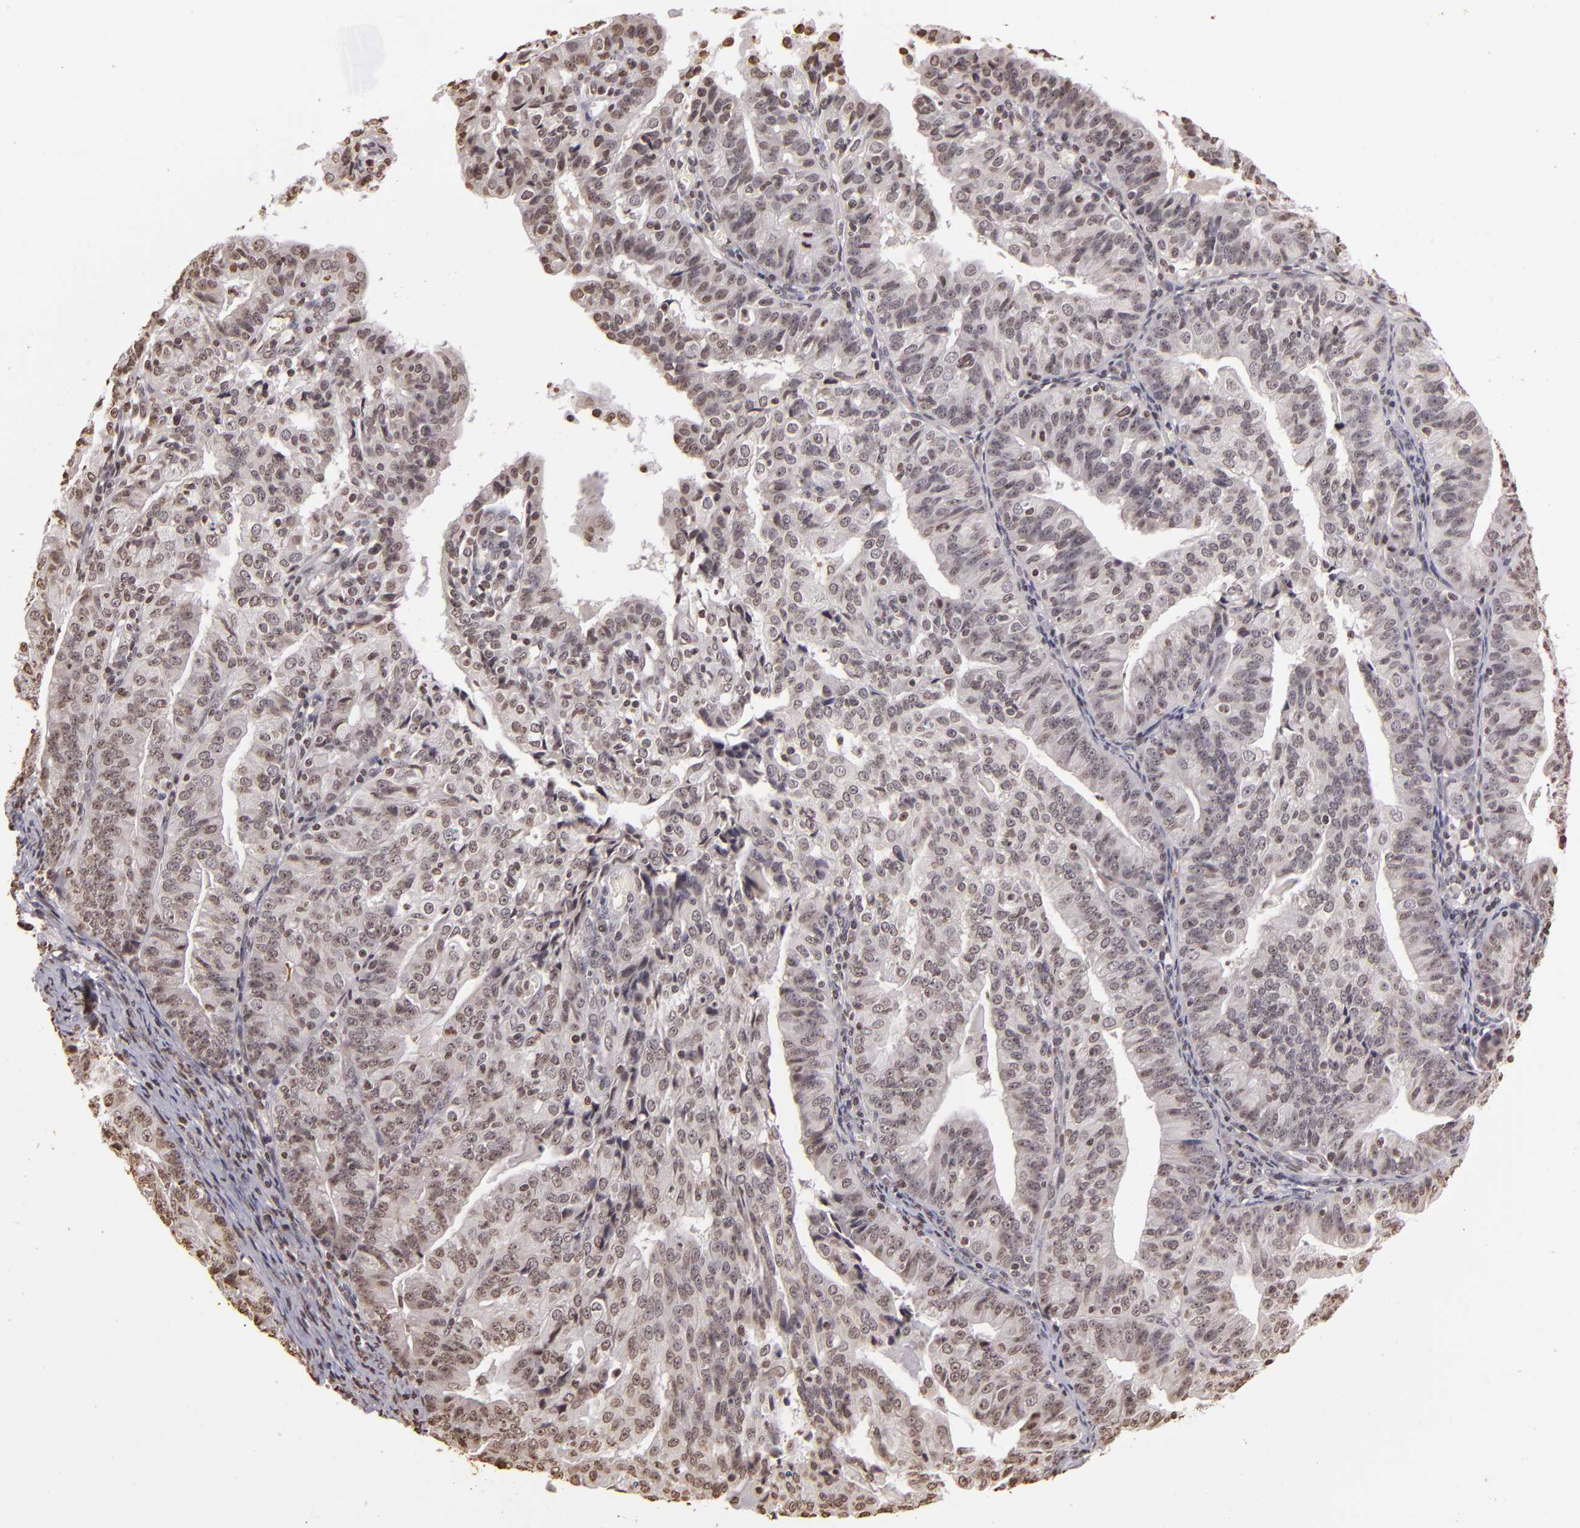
{"staining": {"intensity": "weak", "quantity": "25%-75%", "location": "nuclear"}, "tissue": "endometrial cancer", "cell_type": "Tumor cells", "image_type": "cancer", "snomed": [{"axis": "morphology", "description": "Adenocarcinoma, NOS"}, {"axis": "topography", "description": "Endometrium"}], "caption": "High-magnification brightfield microscopy of adenocarcinoma (endometrial) stained with DAB (brown) and counterstained with hematoxylin (blue). tumor cells exhibit weak nuclear expression is present in about25%-75% of cells.", "gene": "THRB", "patient": {"sex": "female", "age": 56}}